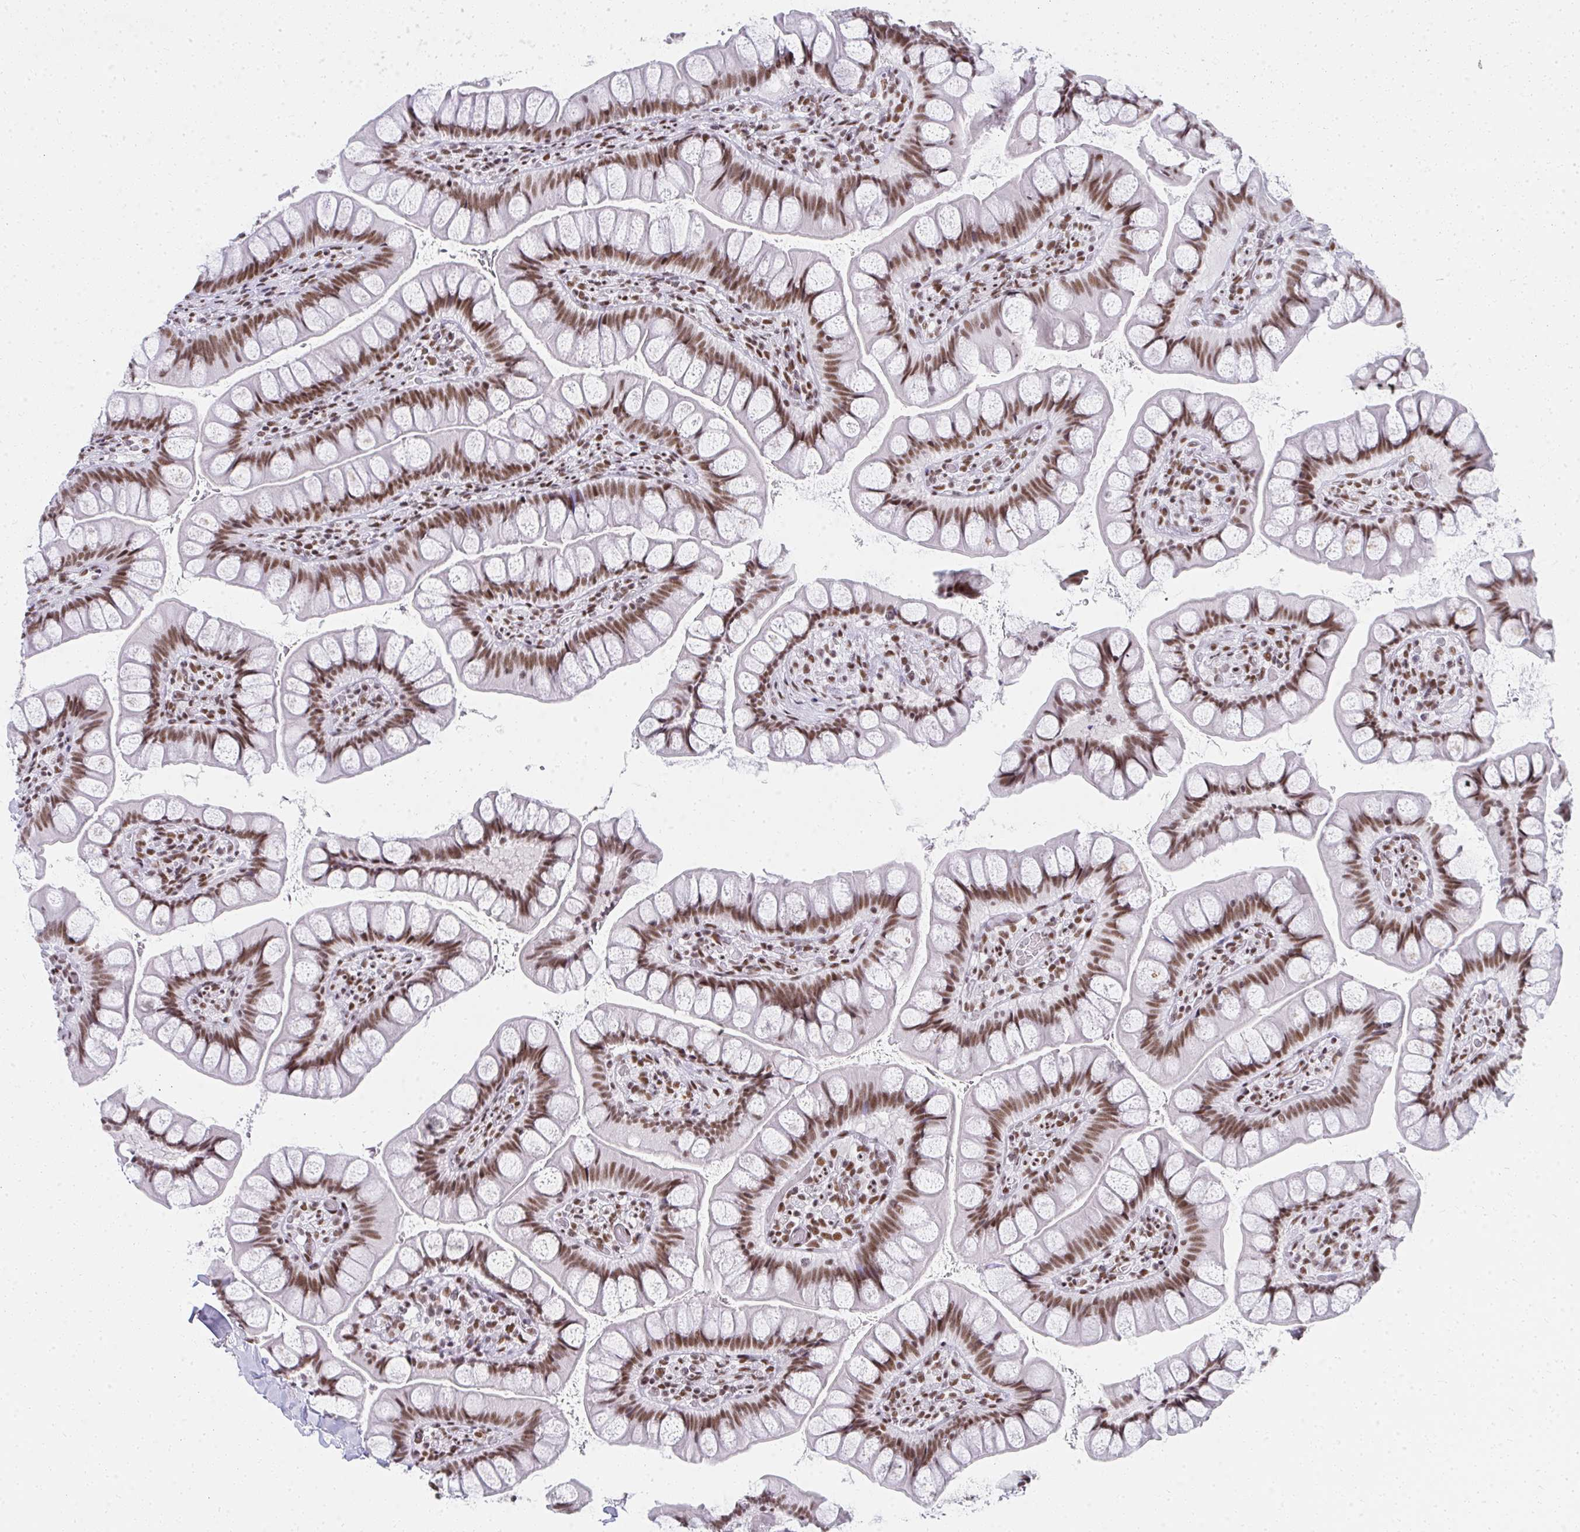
{"staining": {"intensity": "strong", "quantity": ">75%", "location": "nuclear"}, "tissue": "small intestine", "cell_type": "Glandular cells", "image_type": "normal", "snomed": [{"axis": "morphology", "description": "Normal tissue, NOS"}, {"axis": "topography", "description": "Small intestine"}], "caption": "A high amount of strong nuclear staining is appreciated in about >75% of glandular cells in normal small intestine. (DAB (3,3'-diaminobenzidine) = brown stain, brightfield microscopy at high magnification).", "gene": "CREBBP", "patient": {"sex": "male", "age": 70}}